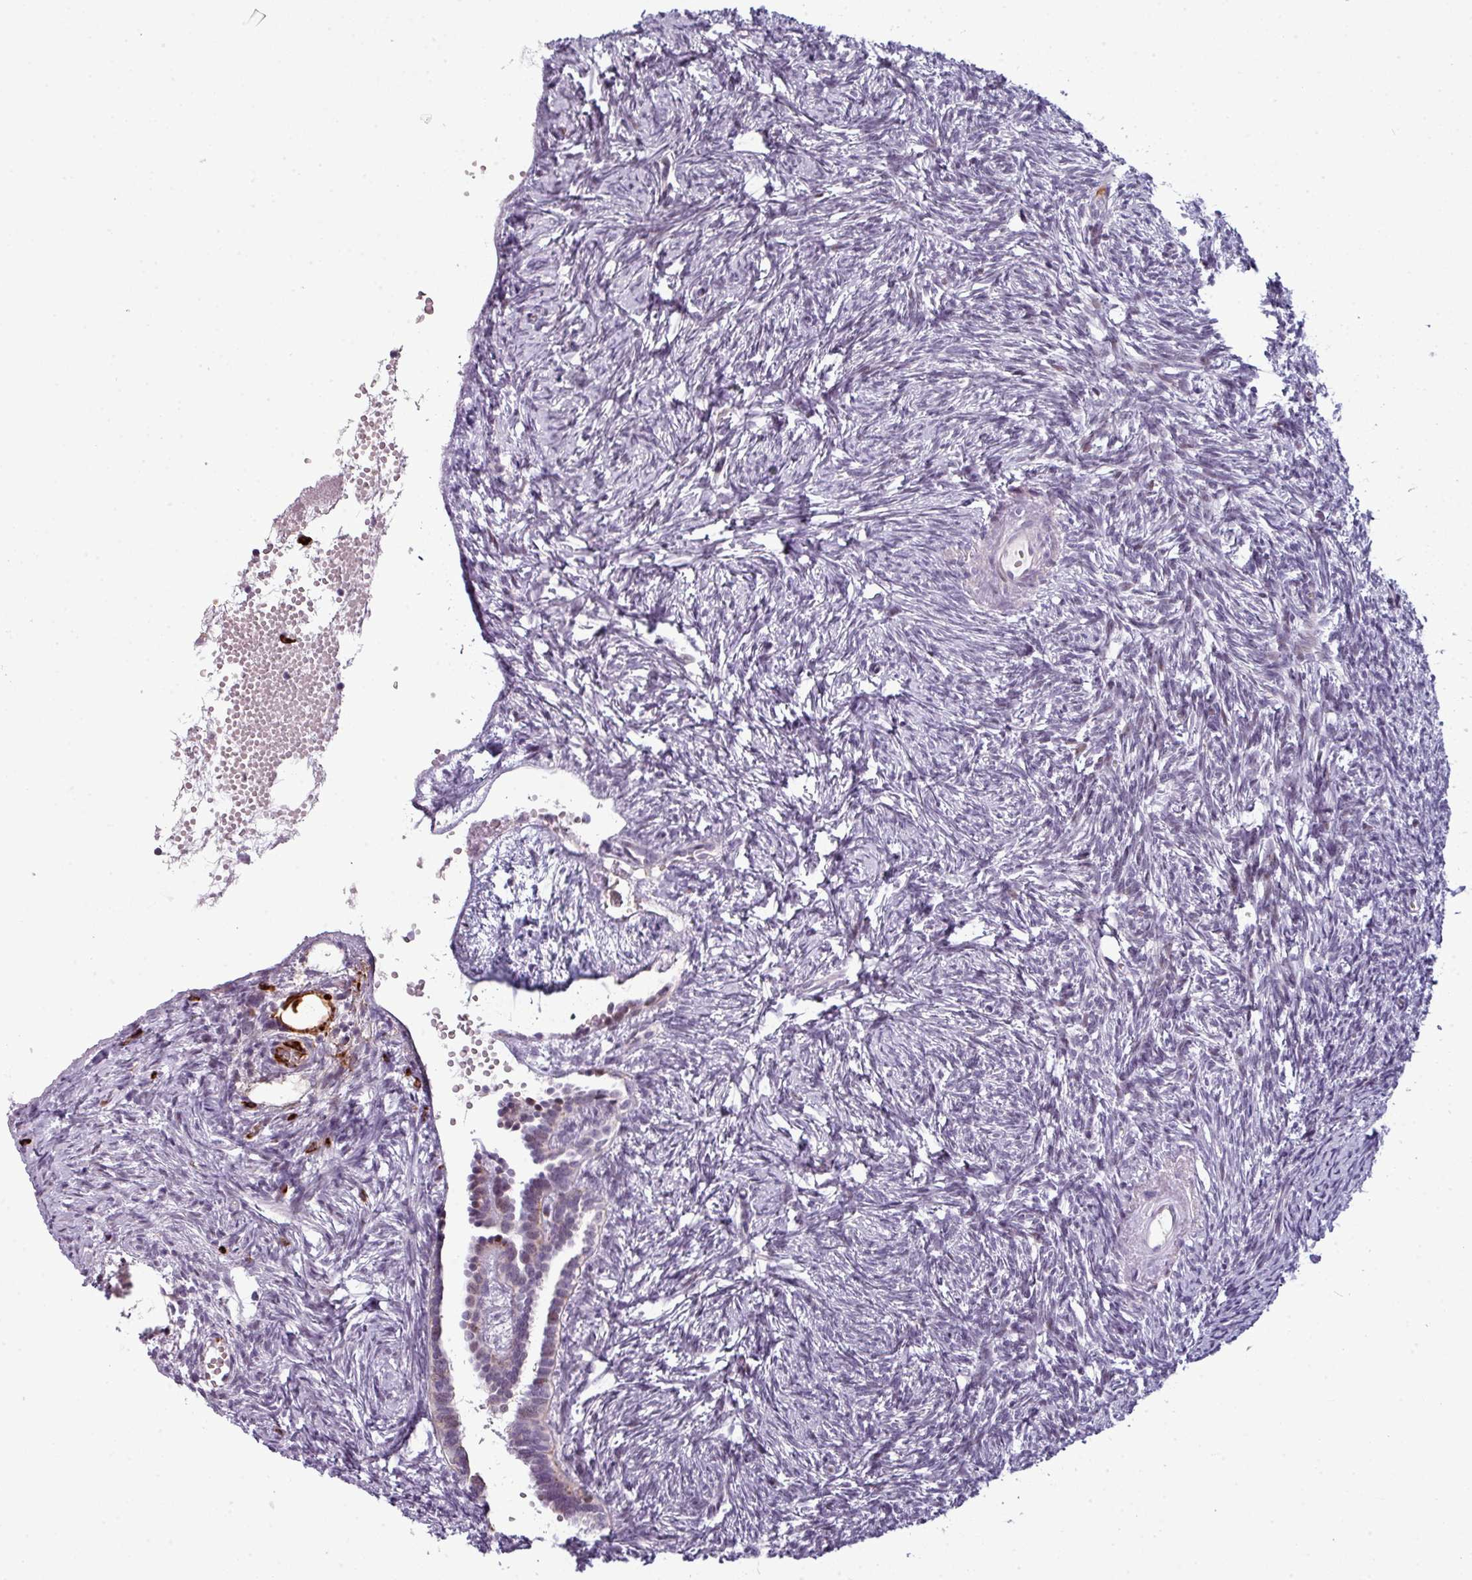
{"staining": {"intensity": "negative", "quantity": "none", "location": "none"}, "tissue": "ovary", "cell_type": "Follicle cells", "image_type": "normal", "snomed": [{"axis": "morphology", "description": "Normal tissue, NOS"}, {"axis": "topography", "description": "Ovary"}], "caption": "The immunohistochemistry (IHC) image has no significant positivity in follicle cells of ovary.", "gene": "TMEFF1", "patient": {"sex": "female", "age": 51}}